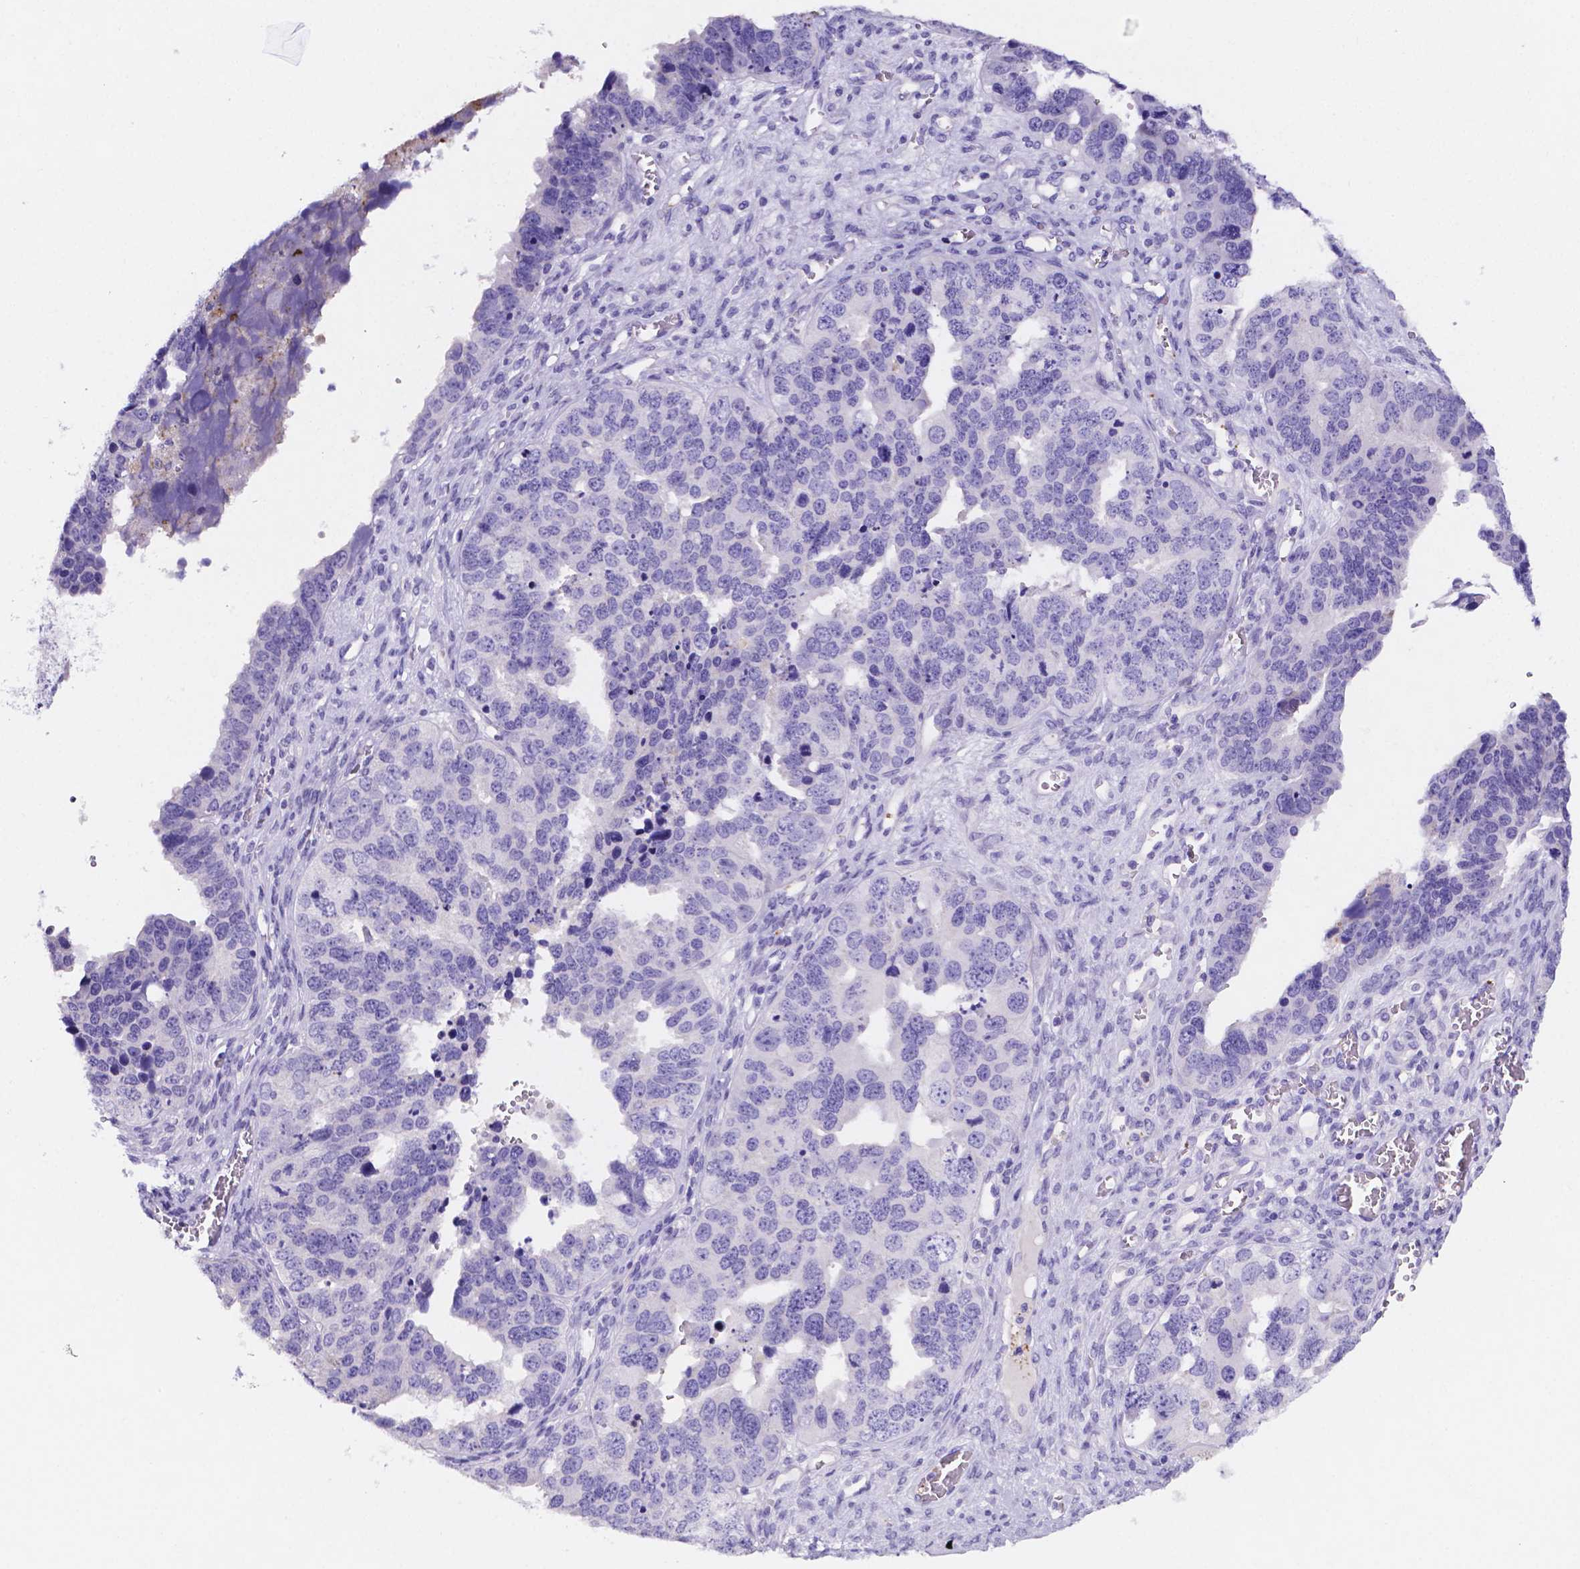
{"staining": {"intensity": "negative", "quantity": "none", "location": "none"}, "tissue": "colorectal cancer", "cell_type": "Tumor cells", "image_type": "cancer", "snomed": [{"axis": "morphology", "description": "Adenocarcinoma, NOS"}, {"axis": "topography", "description": "Colon"}], "caption": "Immunohistochemical staining of adenocarcinoma (colorectal) exhibits no significant positivity in tumor cells.", "gene": "NRGN", "patient": {"sex": "male", "age": 77}}